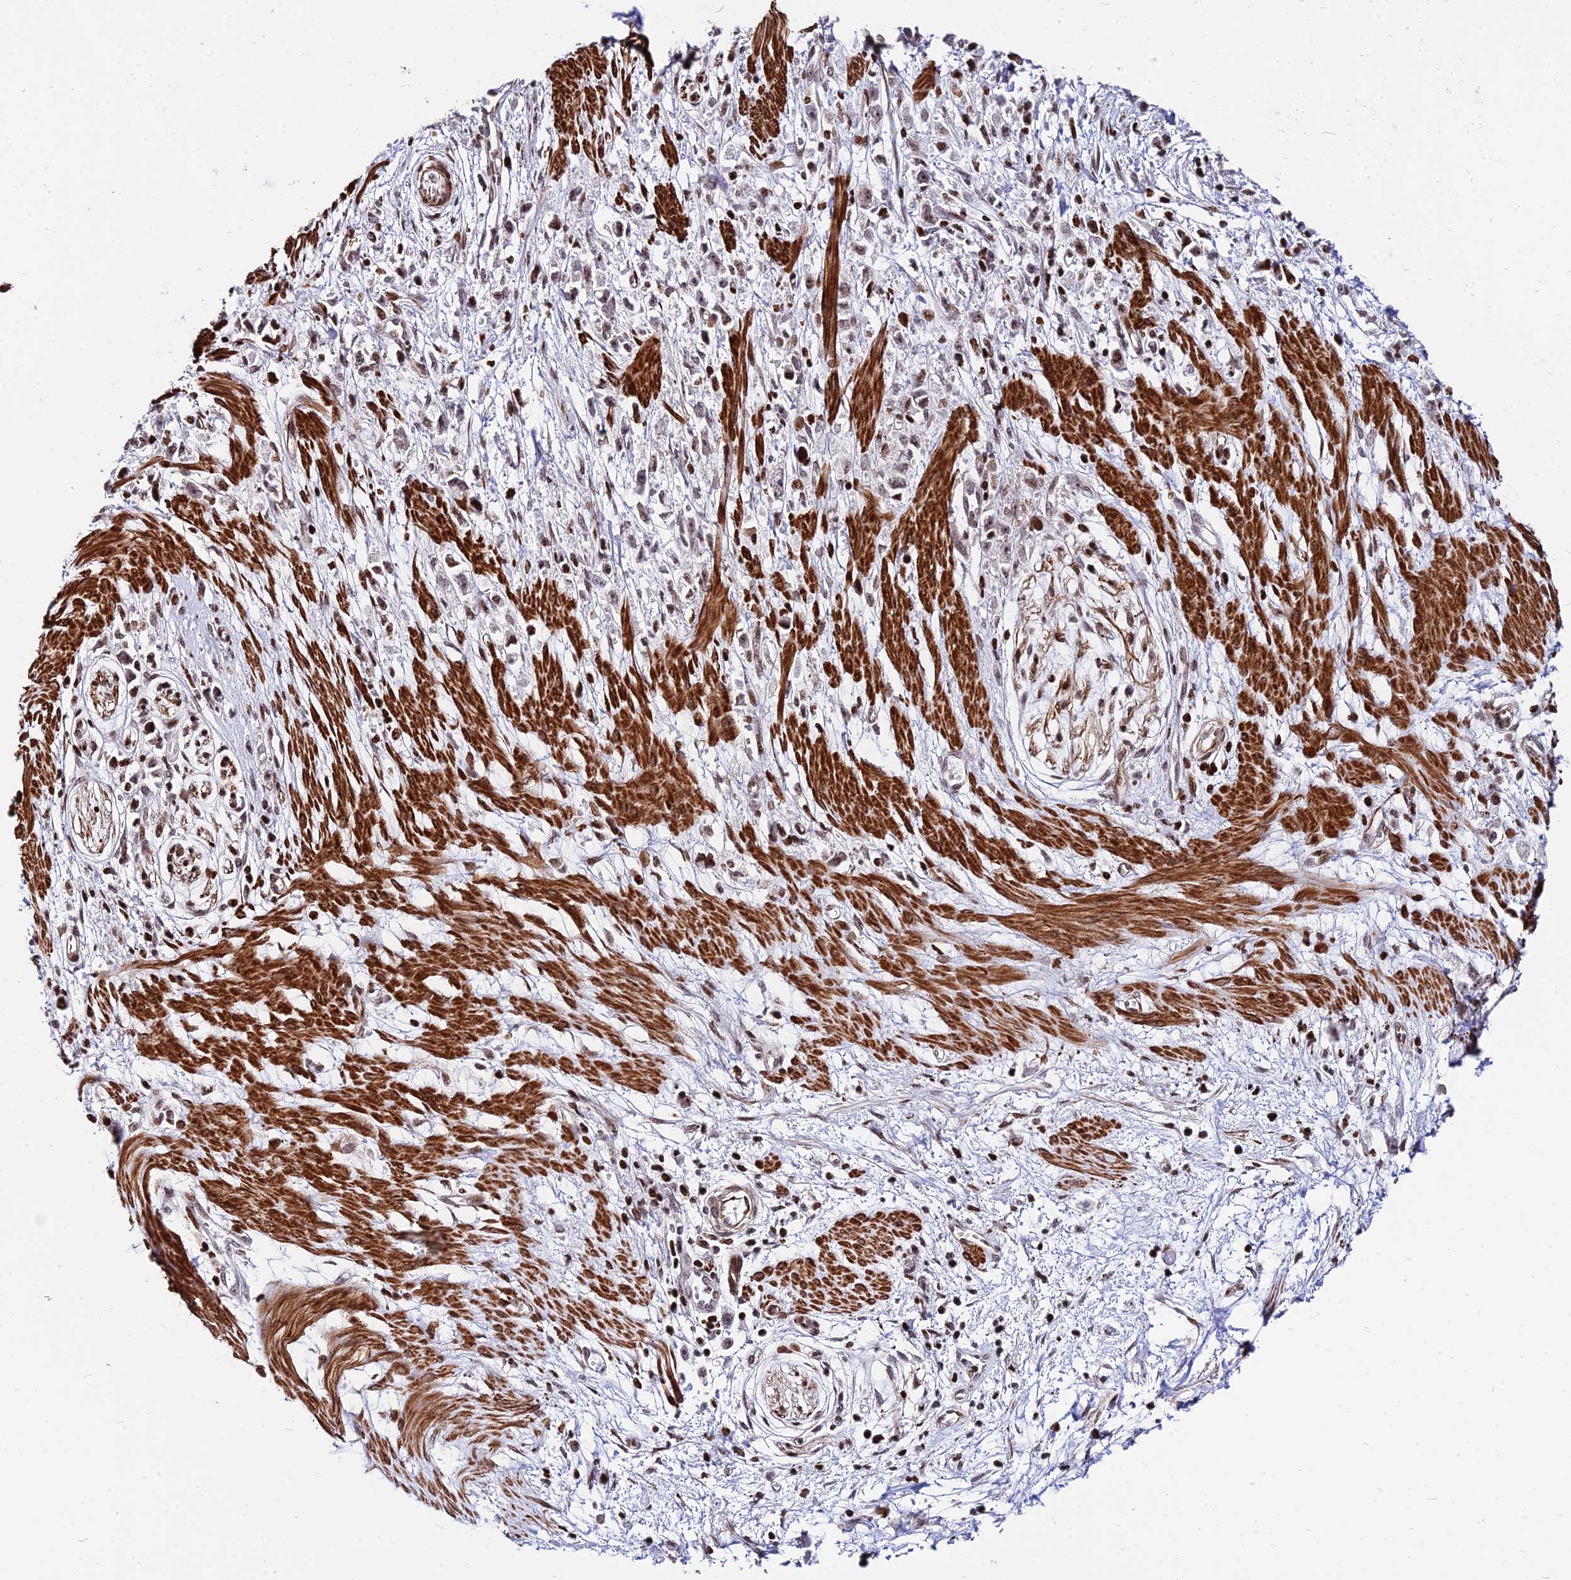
{"staining": {"intensity": "weak", "quantity": "25%-75%", "location": "nuclear"}, "tissue": "stomach cancer", "cell_type": "Tumor cells", "image_type": "cancer", "snomed": [{"axis": "morphology", "description": "Adenocarcinoma, NOS"}, {"axis": "topography", "description": "Stomach"}], "caption": "Stomach cancer stained for a protein displays weak nuclear positivity in tumor cells.", "gene": "NYAP2", "patient": {"sex": "female", "age": 59}}